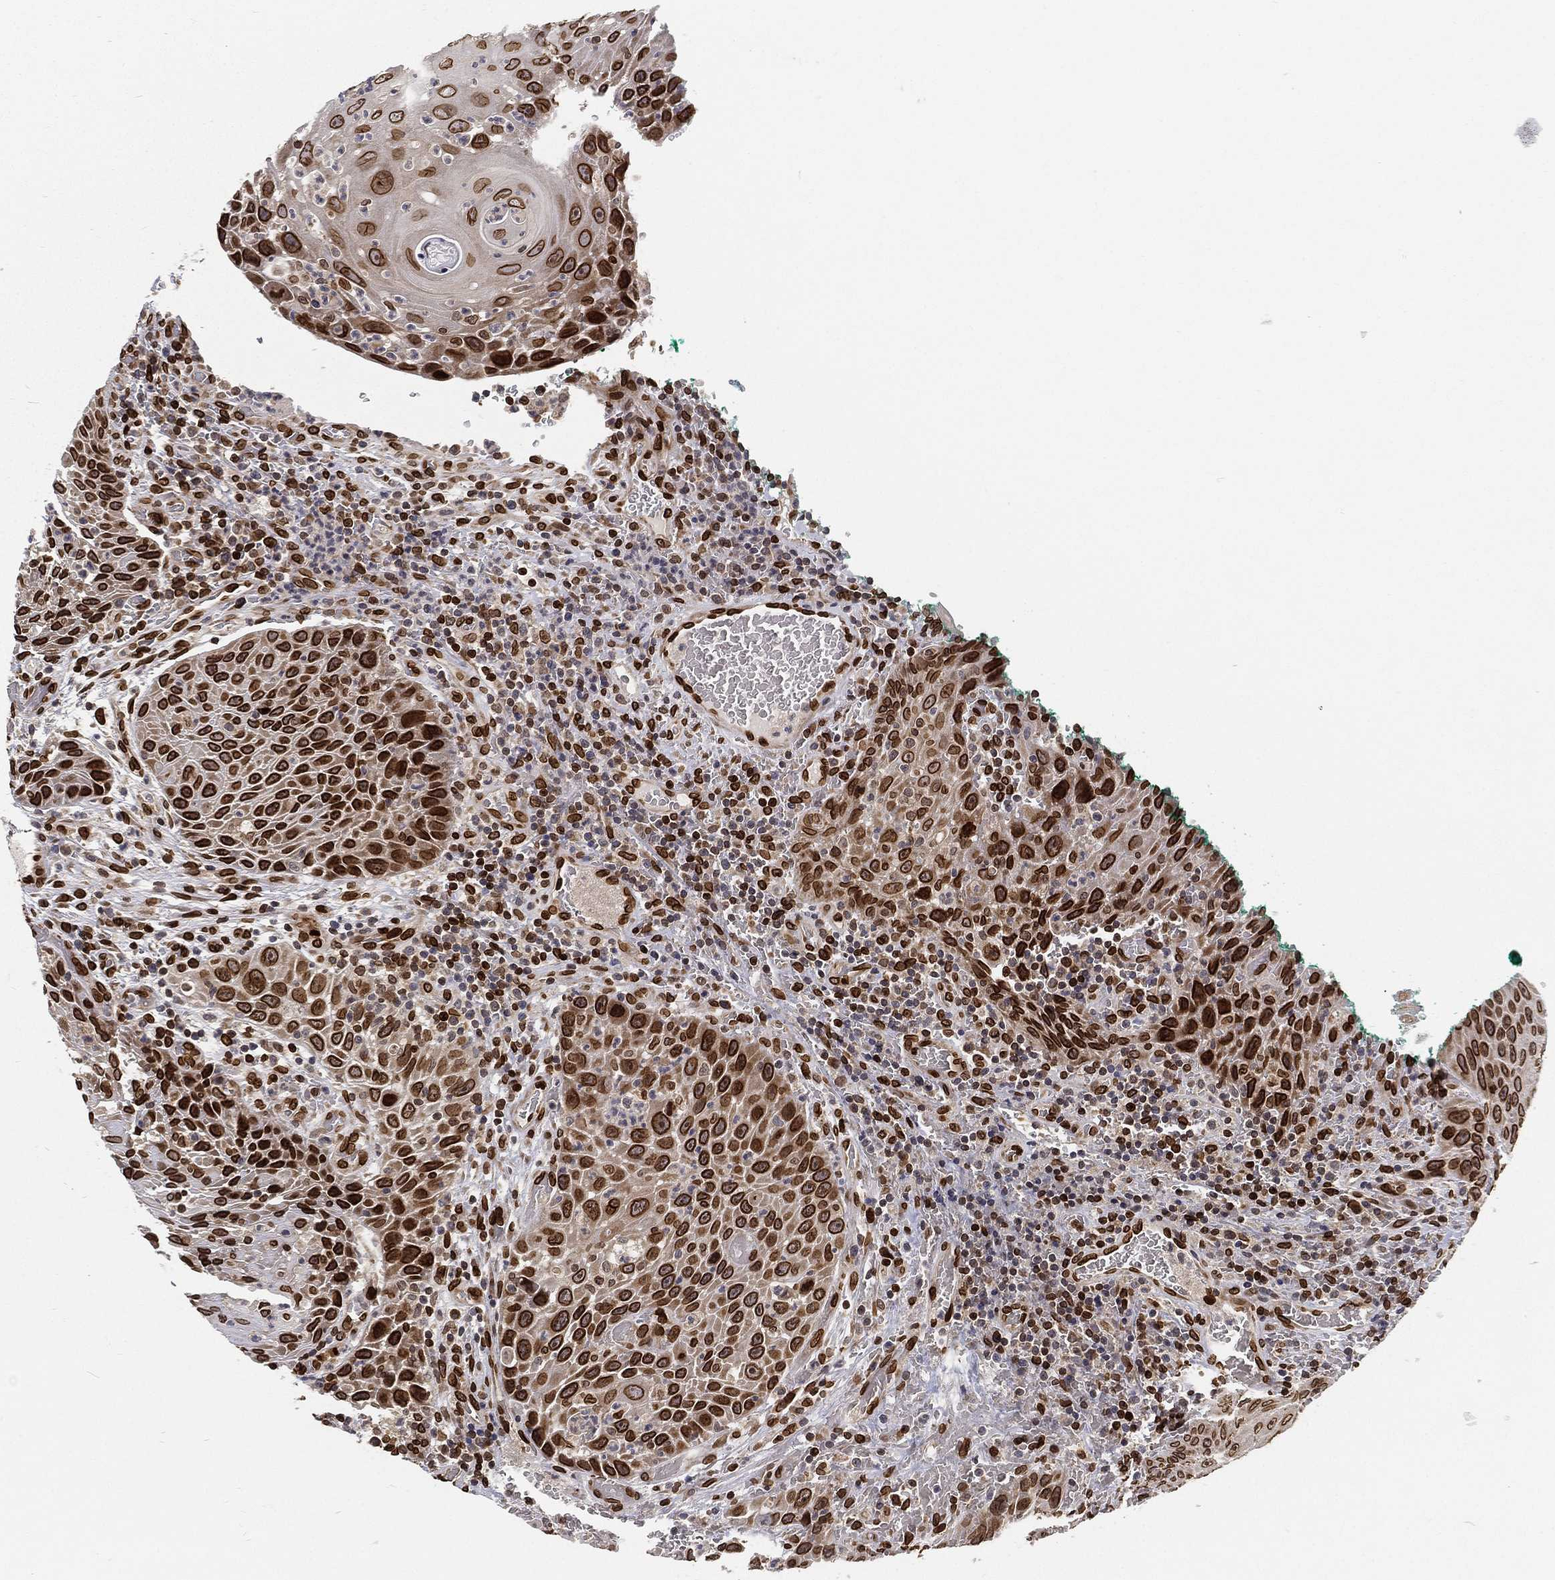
{"staining": {"intensity": "strong", "quantity": ">75%", "location": "cytoplasmic/membranous,nuclear"}, "tissue": "head and neck cancer", "cell_type": "Tumor cells", "image_type": "cancer", "snomed": [{"axis": "morphology", "description": "Squamous cell carcinoma, NOS"}, {"axis": "topography", "description": "Head-Neck"}], "caption": "Immunohistochemical staining of head and neck cancer reveals strong cytoplasmic/membranous and nuclear protein expression in about >75% of tumor cells.", "gene": "PALB2", "patient": {"sex": "male", "age": 69}}